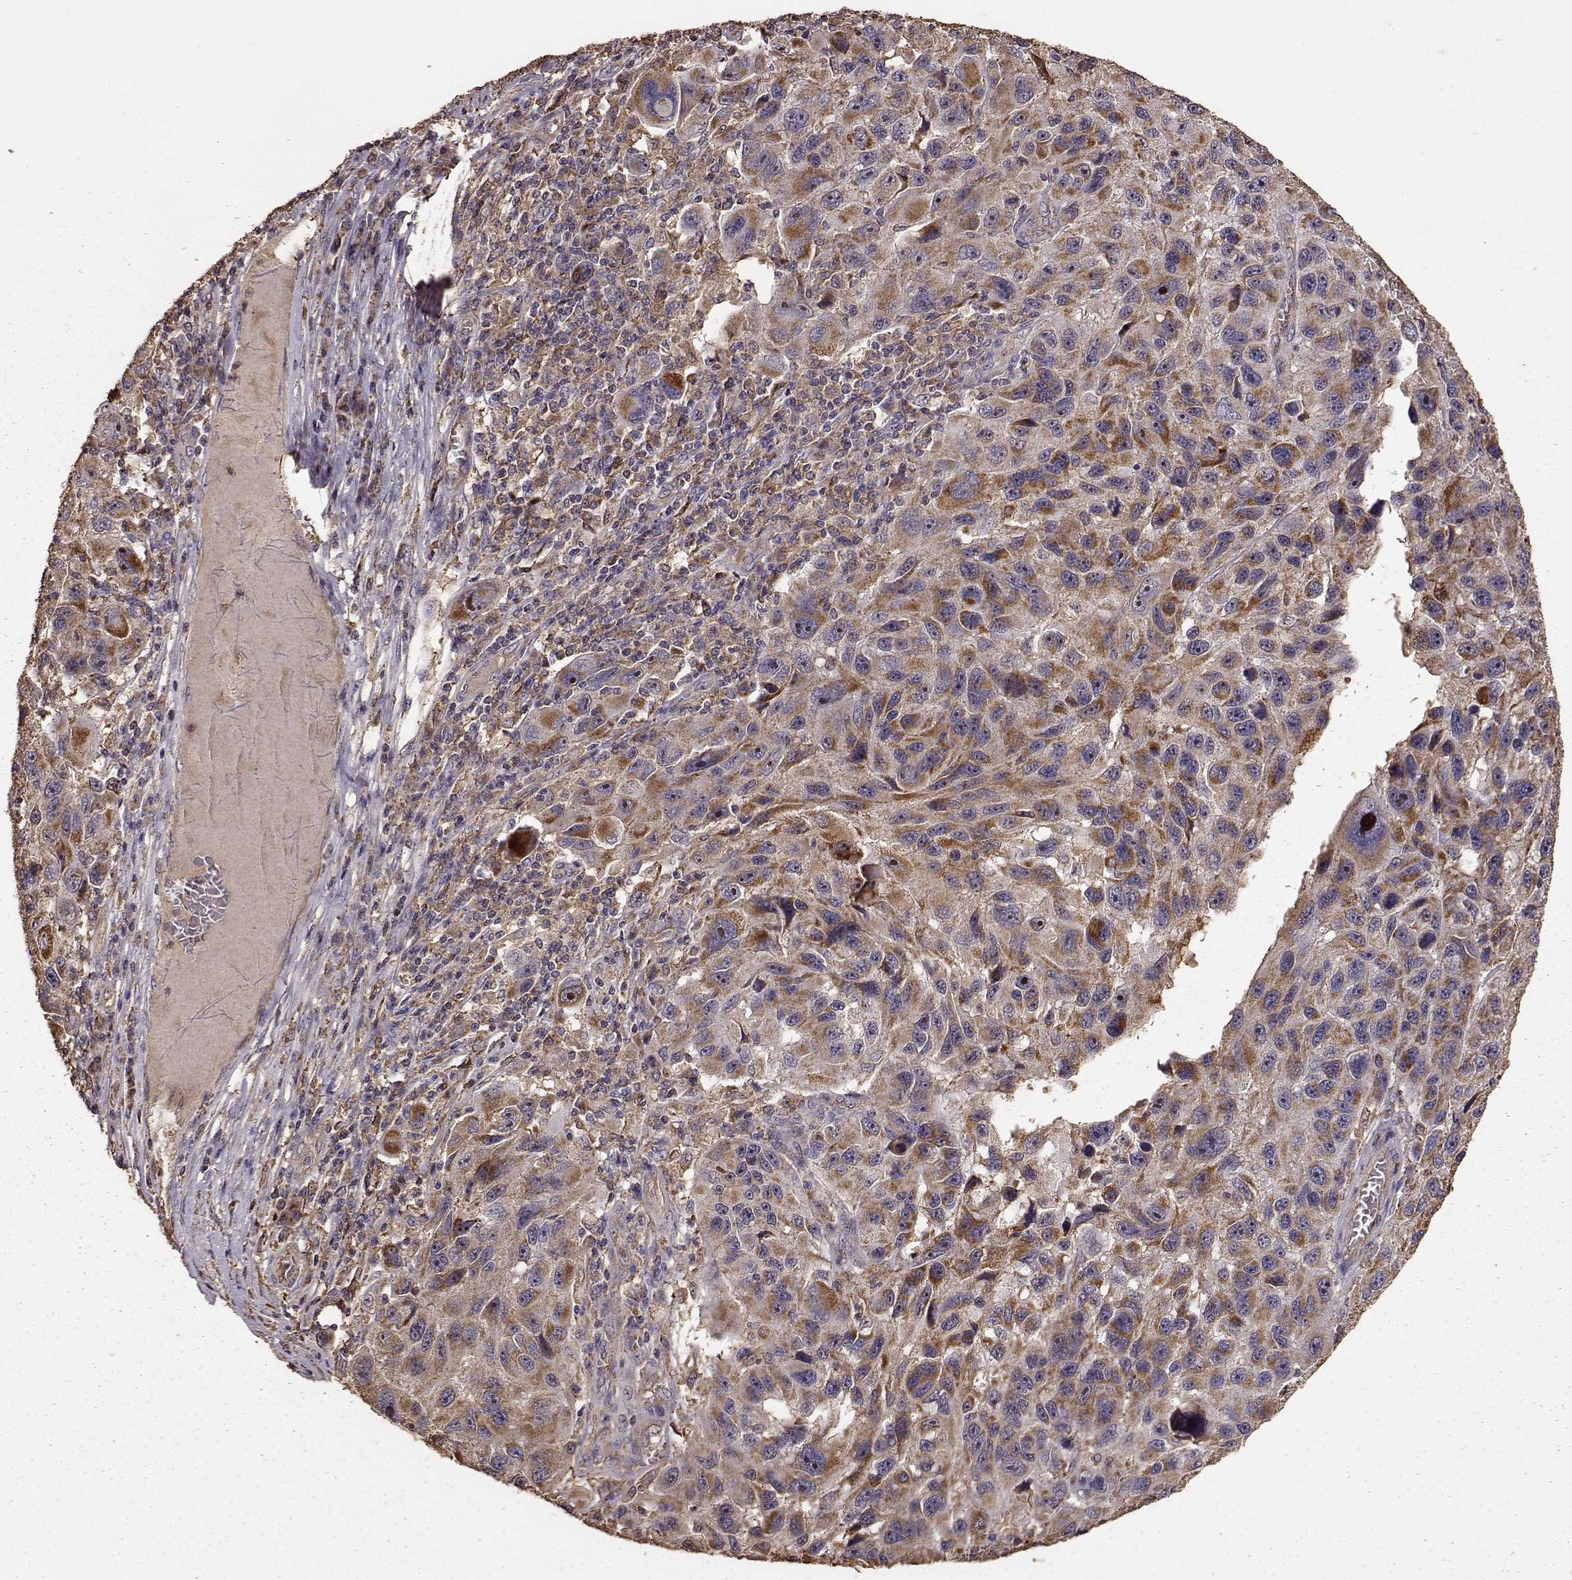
{"staining": {"intensity": "moderate", "quantity": ">75%", "location": "cytoplasmic/membranous"}, "tissue": "melanoma", "cell_type": "Tumor cells", "image_type": "cancer", "snomed": [{"axis": "morphology", "description": "Malignant melanoma, NOS"}, {"axis": "topography", "description": "Skin"}], "caption": "Human malignant melanoma stained with a brown dye demonstrates moderate cytoplasmic/membranous positive staining in about >75% of tumor cells.", "gene": "PTGES2", "patient": {"sex": "male", "age": 53}}